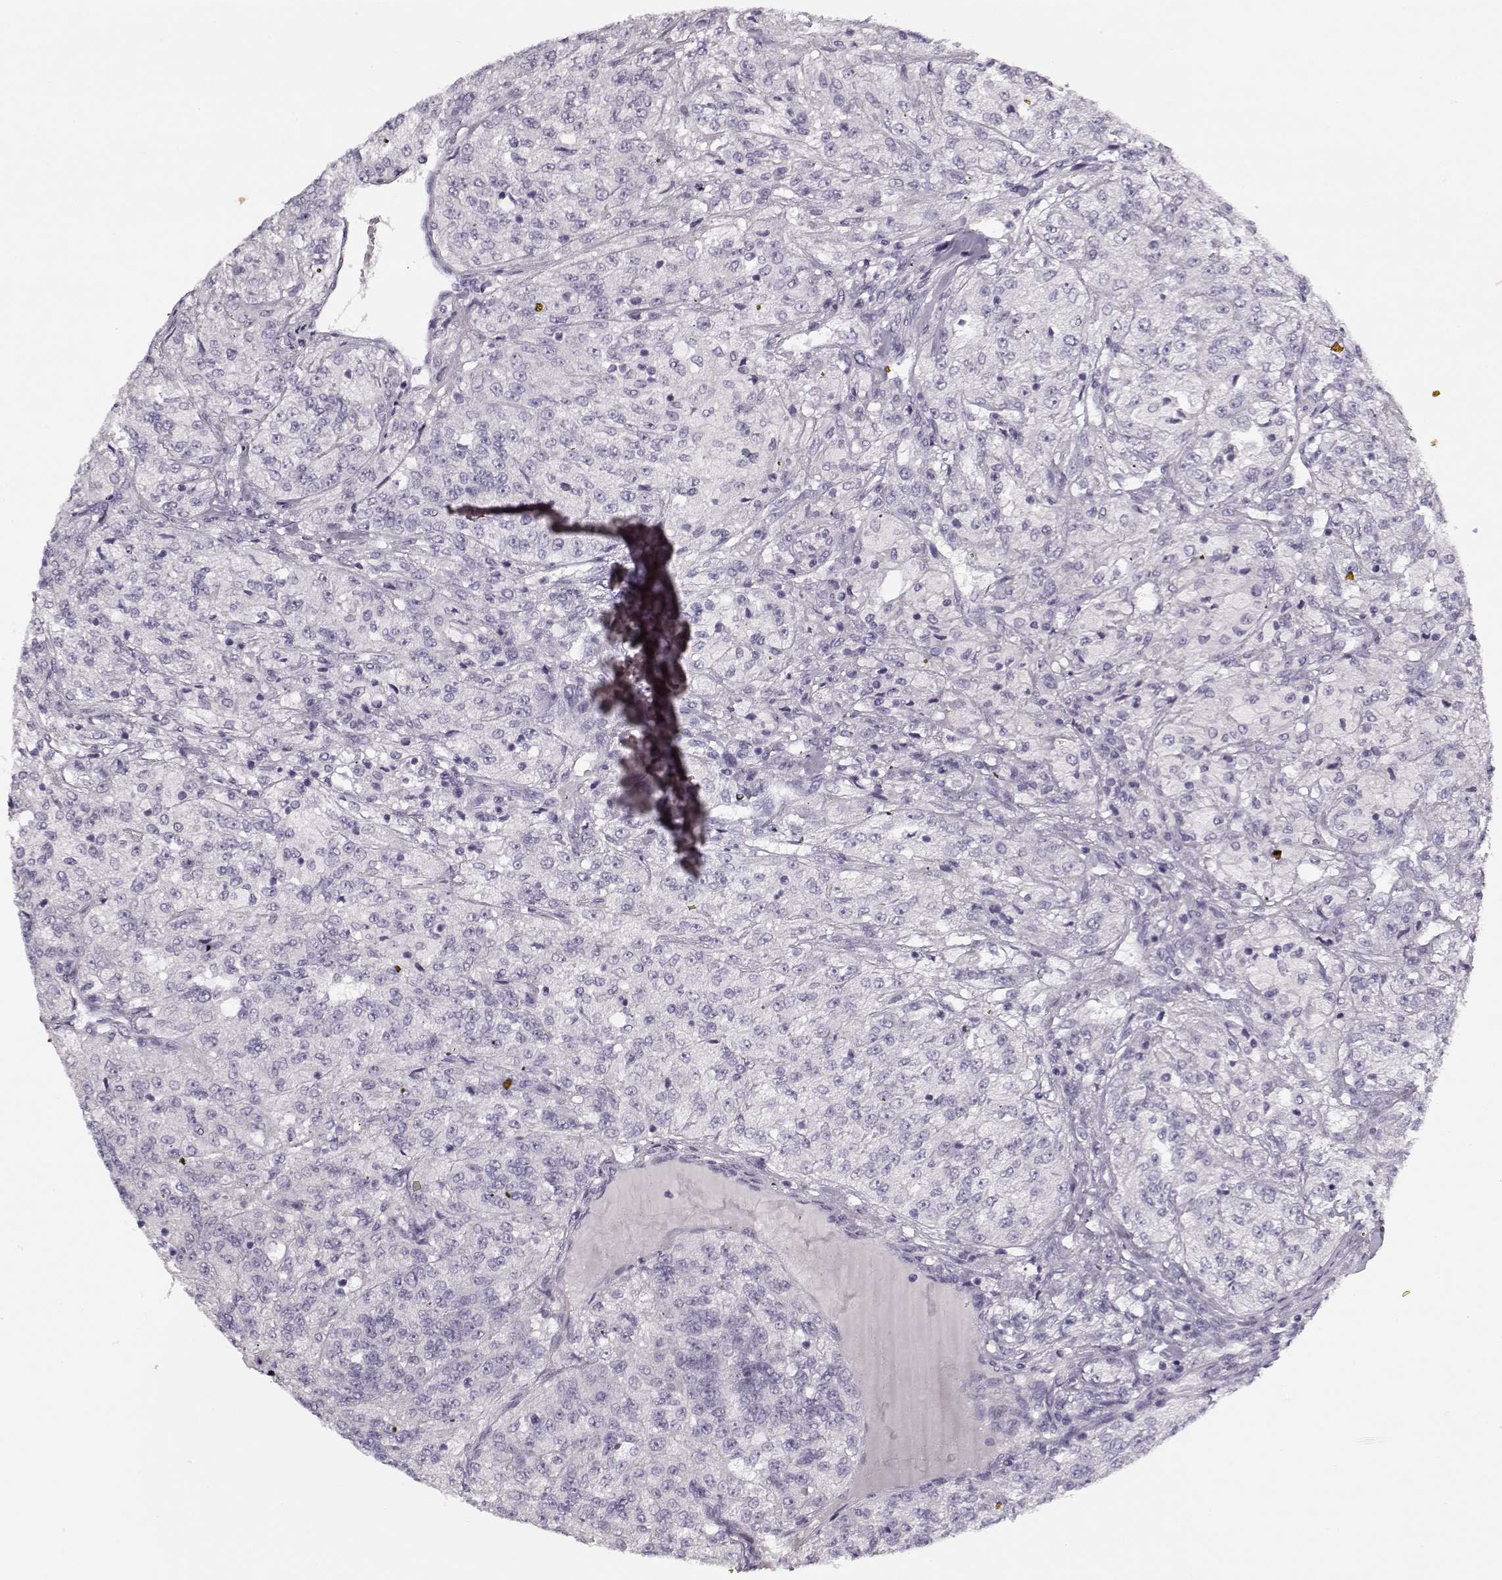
{"staining": {"intensity": "negative", "quantity": "none", "location": "none"}, "tissue": "renal cancer", "cell_type": "Tumor cells", "image_type": "cancer", "snomed": [{"axis": "morphology", "description": "Adenocarcinoma, NOS"}, {"axis": "topography", "description": "Kidney"}], "caption": "Immunohistochemistry (IHC) histopathology image of neoplastic tissue: human adenocarcinoma (renal) stained with DAB reveals no significant protein positivity in tumor cells.", "gene": "PNMT", "patient": {"sex": "female", "age": 63}}